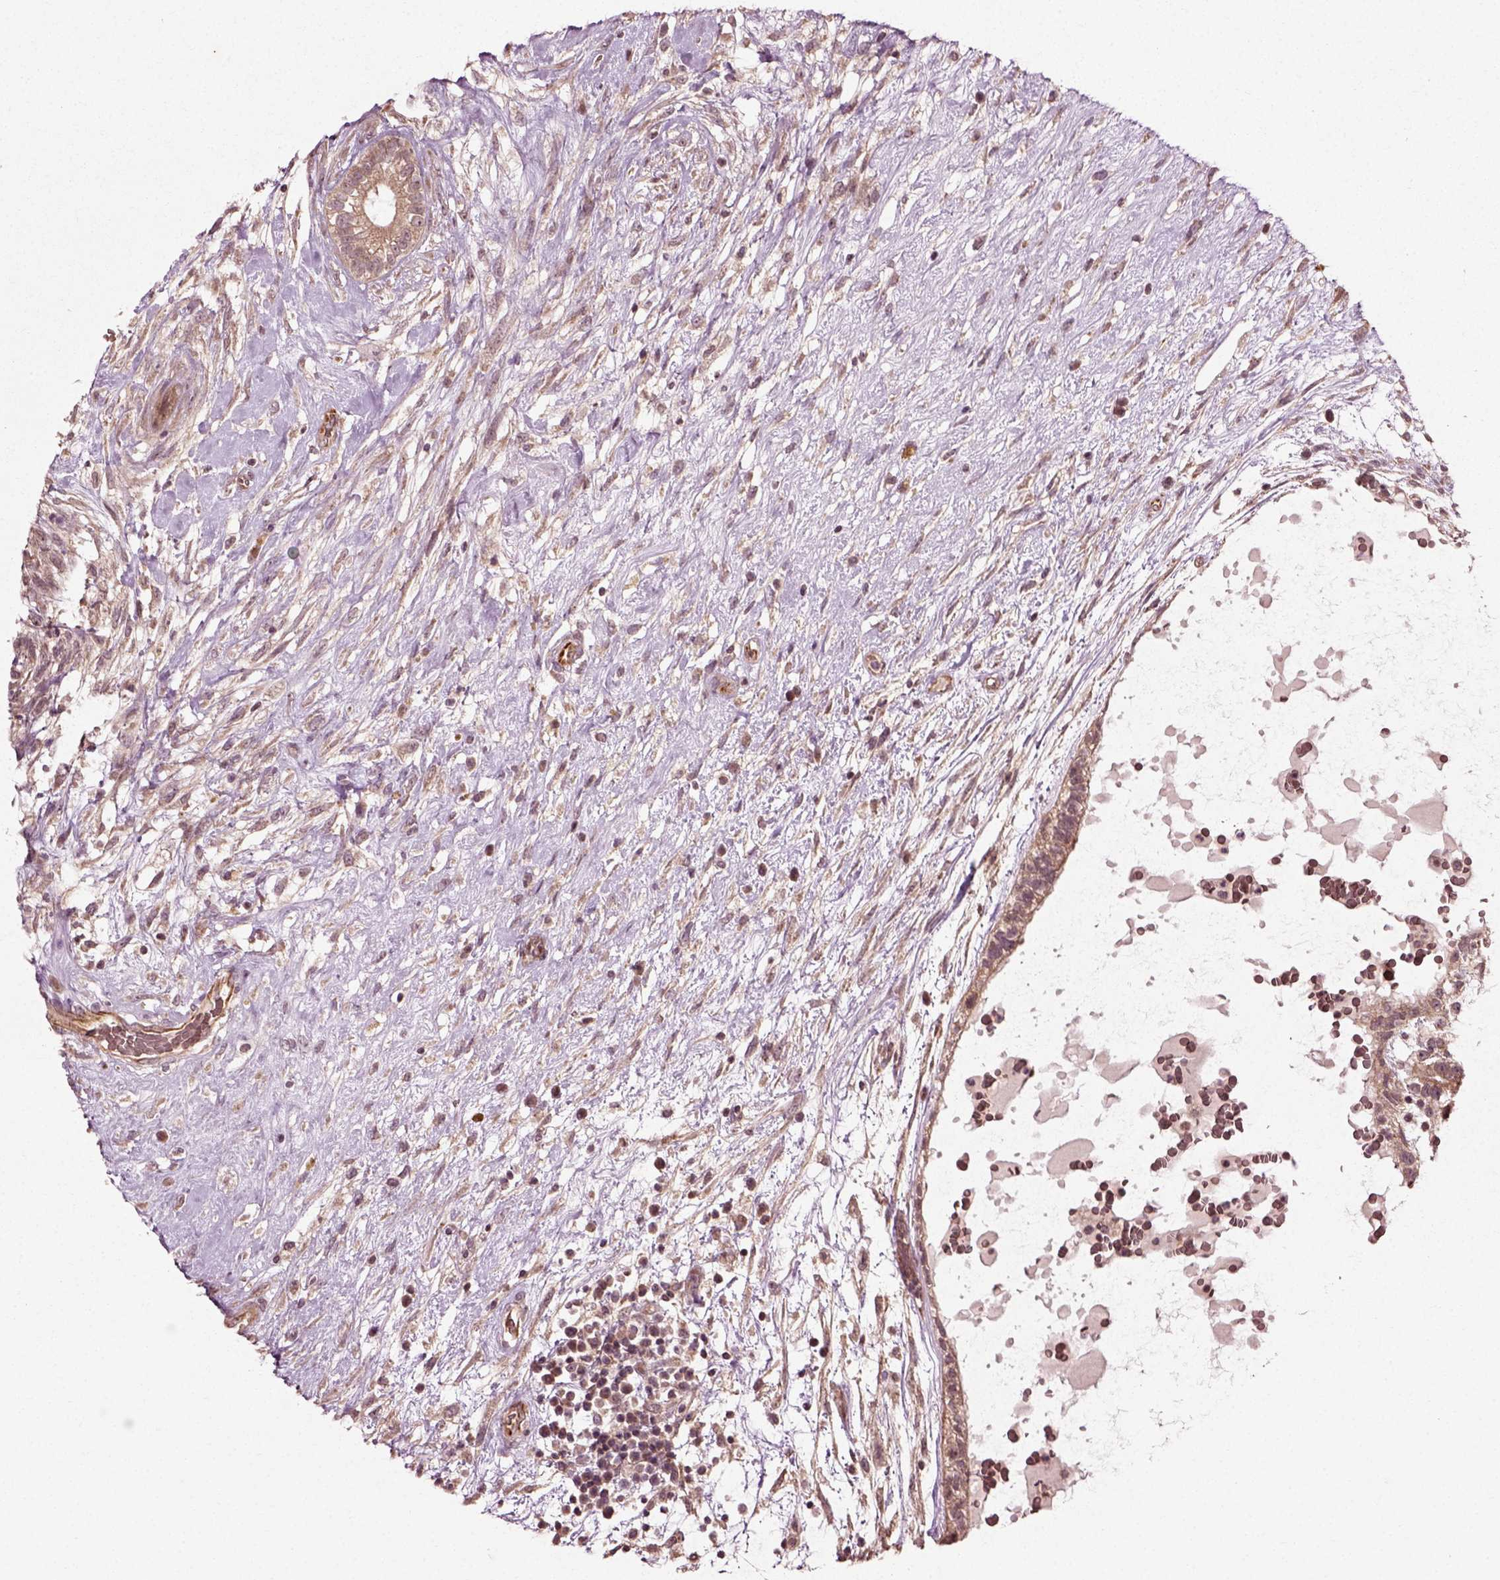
{"staining": {"intensity": "weak", "quantity": ">75%", "location": "cytoplasmic/membranous"}, "tissue": "testis cancer", "cell_type": "Tumor cells", "image_type": "cancer", "snomed": [{"axis": "morphology", "description": "Normal tissue, NOS"}, {"axis": "morphology", "description": "Carcinoma, Embryonal, NOS"}, {"axis": "topography", "description": "Testis"}], "caption": "IHC of human testis cancer (embryonal carcinoma) exhibits low levels of weak cytoplasmic/membranous expression in about >75% of tumor cells.", "gene": "PLCD3", "patient": {"sex": "male", "age": 32}}